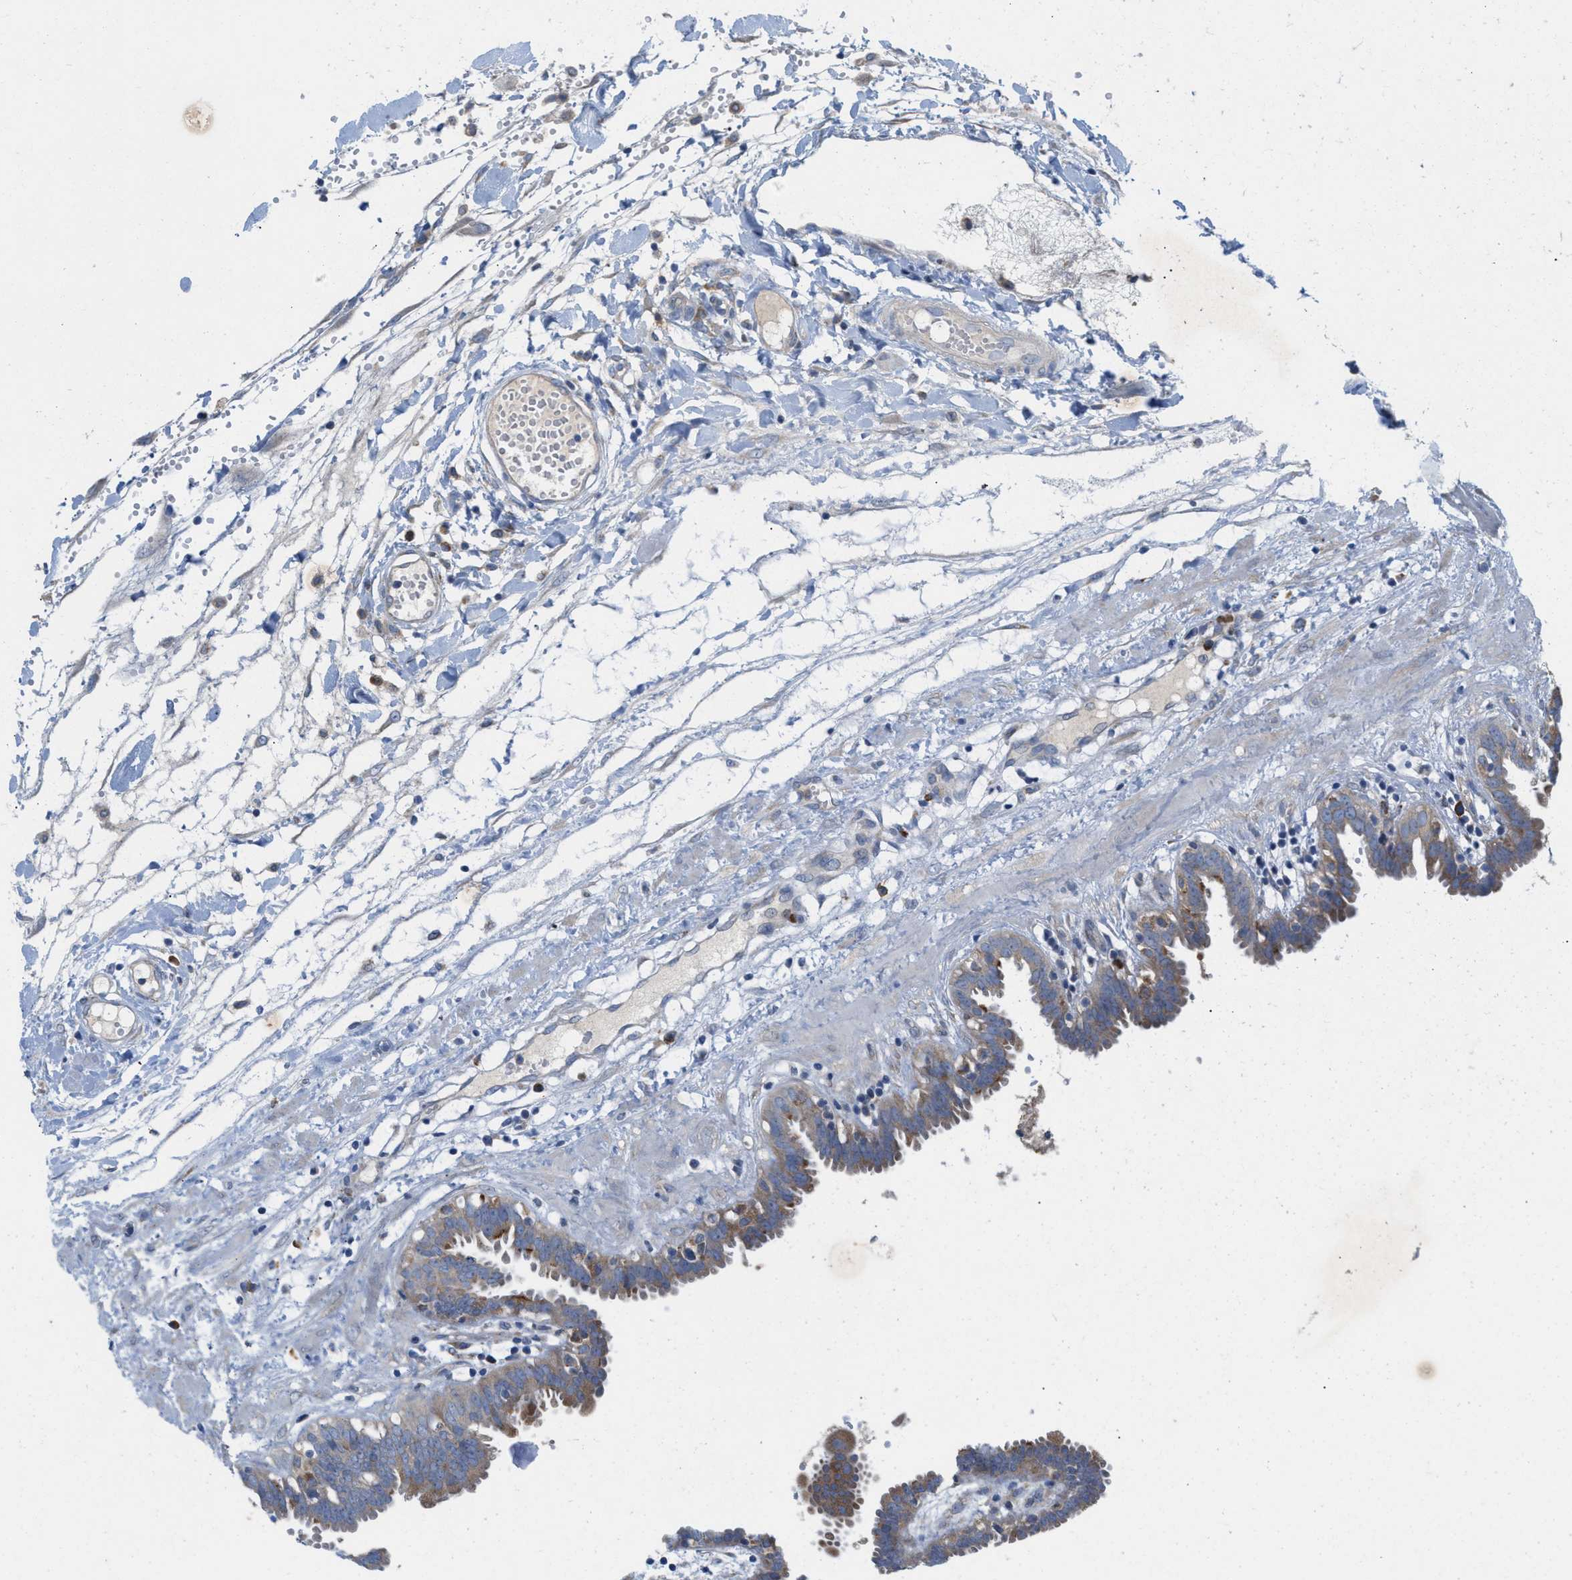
{"staining": {"intensity": "moderate", "quantity": ">75%", "location": "cytoplasmic/membranous"}, "tissue": "fallopian tube", "cell_type": "Glandular cells", "image_type": "normal", "snomed": [{"axis": "morphology", "description": "Normal tissue, NOS"}, {"axis": "topography", "description": "Fallopian tube"}, {"axis": "topography", "description": "Placenta"}], "caption": "Fallopian tube stained with a protein marker demonstrates moderate staining in glandular cells.", "gene": "DYNC2I1", "patient": {"sex": "female", "age": 32}}